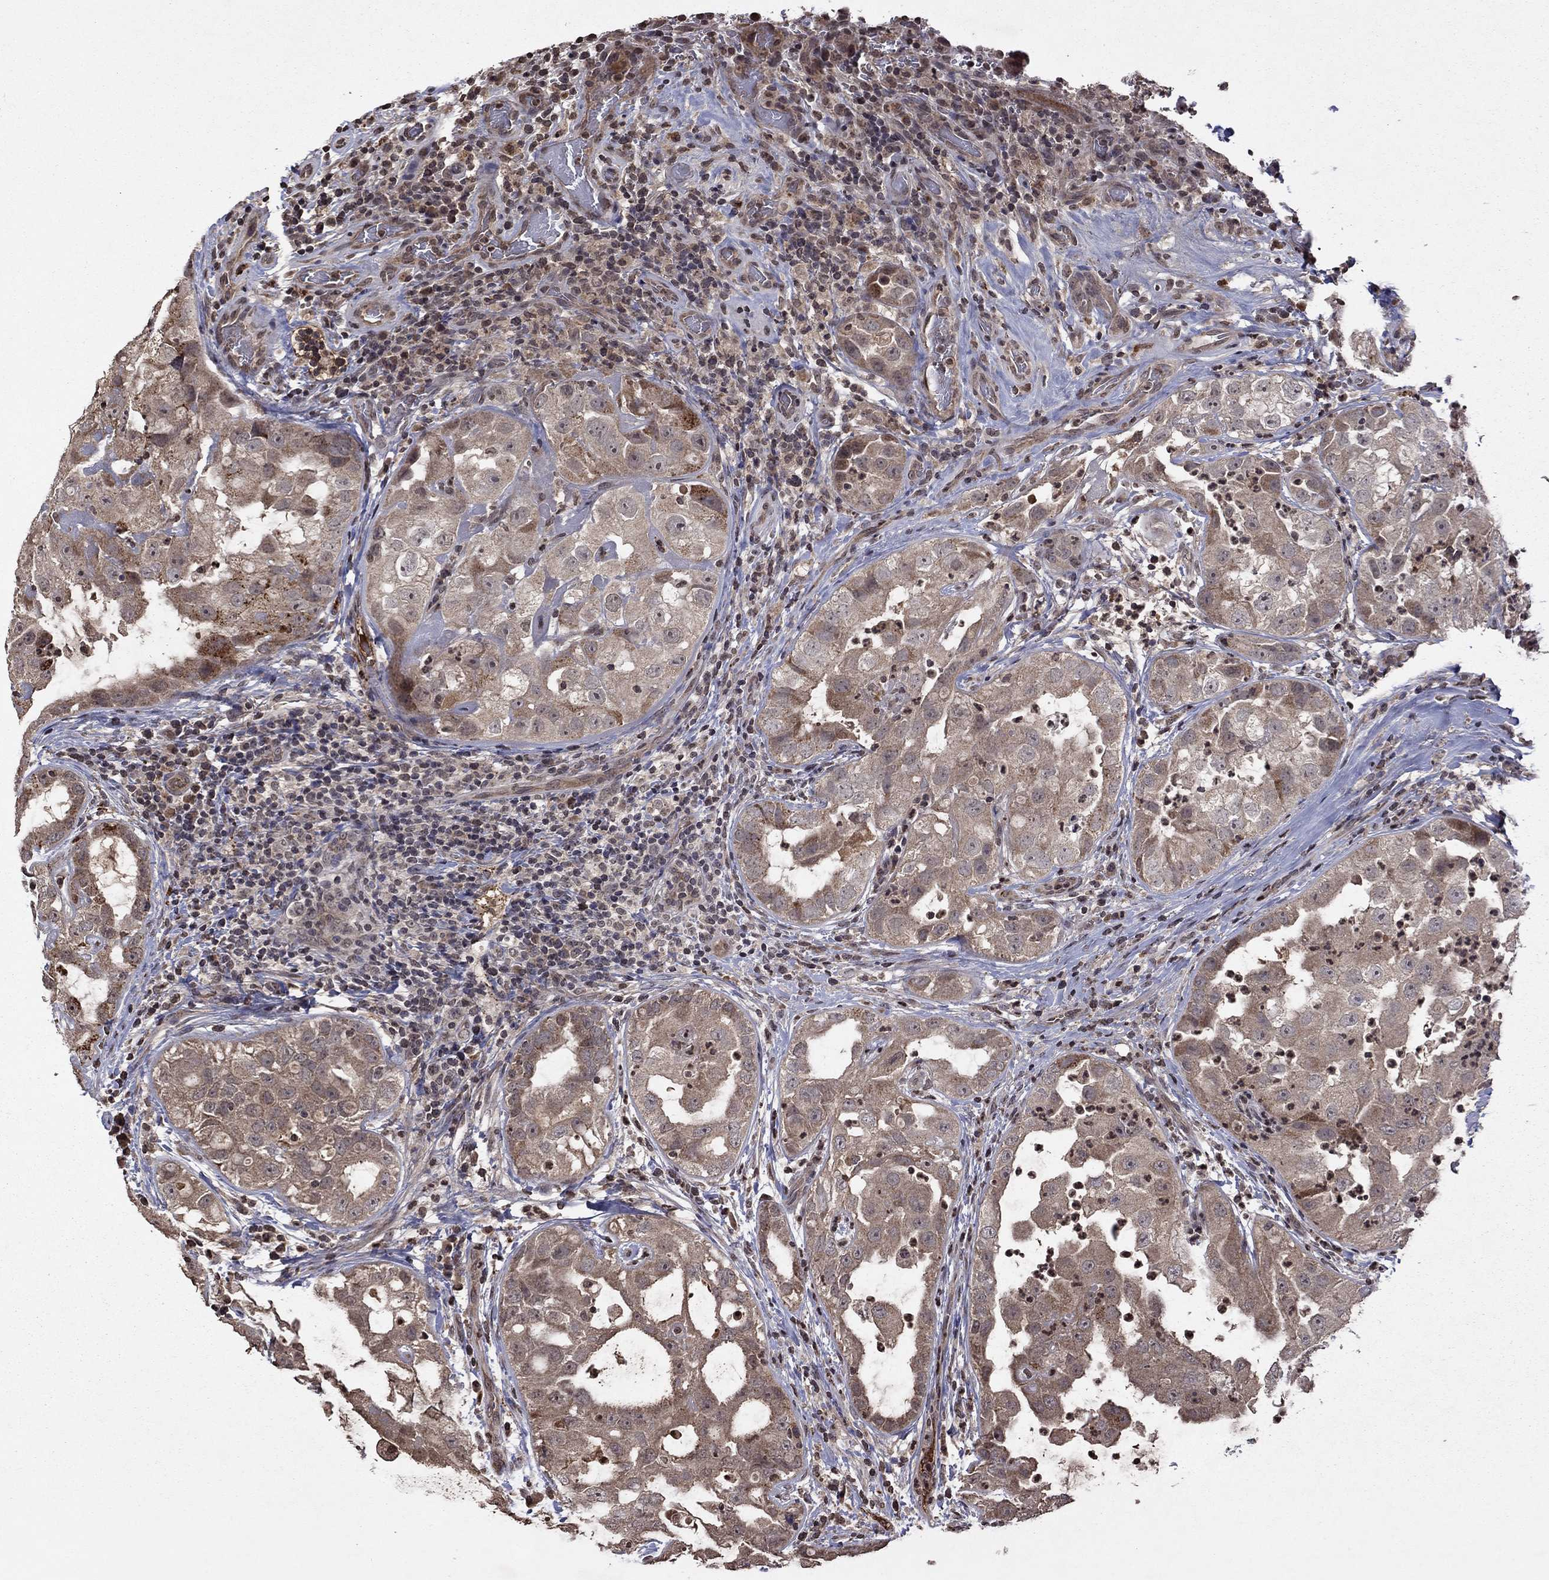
{"staining": {"intensity": "moderate", "quantity": "<25%", "location": "cytoplasmic/membranous"}, "tissue": "urothelial cancer", "cell_type": "Tumor cells", "image_type": "cancer", "snomed": [{"axis": "morphology", "description": "Urothelial carcinoma, High grade"}, {"axis": "topography", "description": "Urinary bladder"}], "caption": "Approximately <25% of tumor cells in human urothelial cancer reveal moderate cytoplasmic/membranous protein positivity as visualized by brown immunohistochemical staining.", "gene": "NLGN1", "patient": {"sex": "female", "age": 41}}